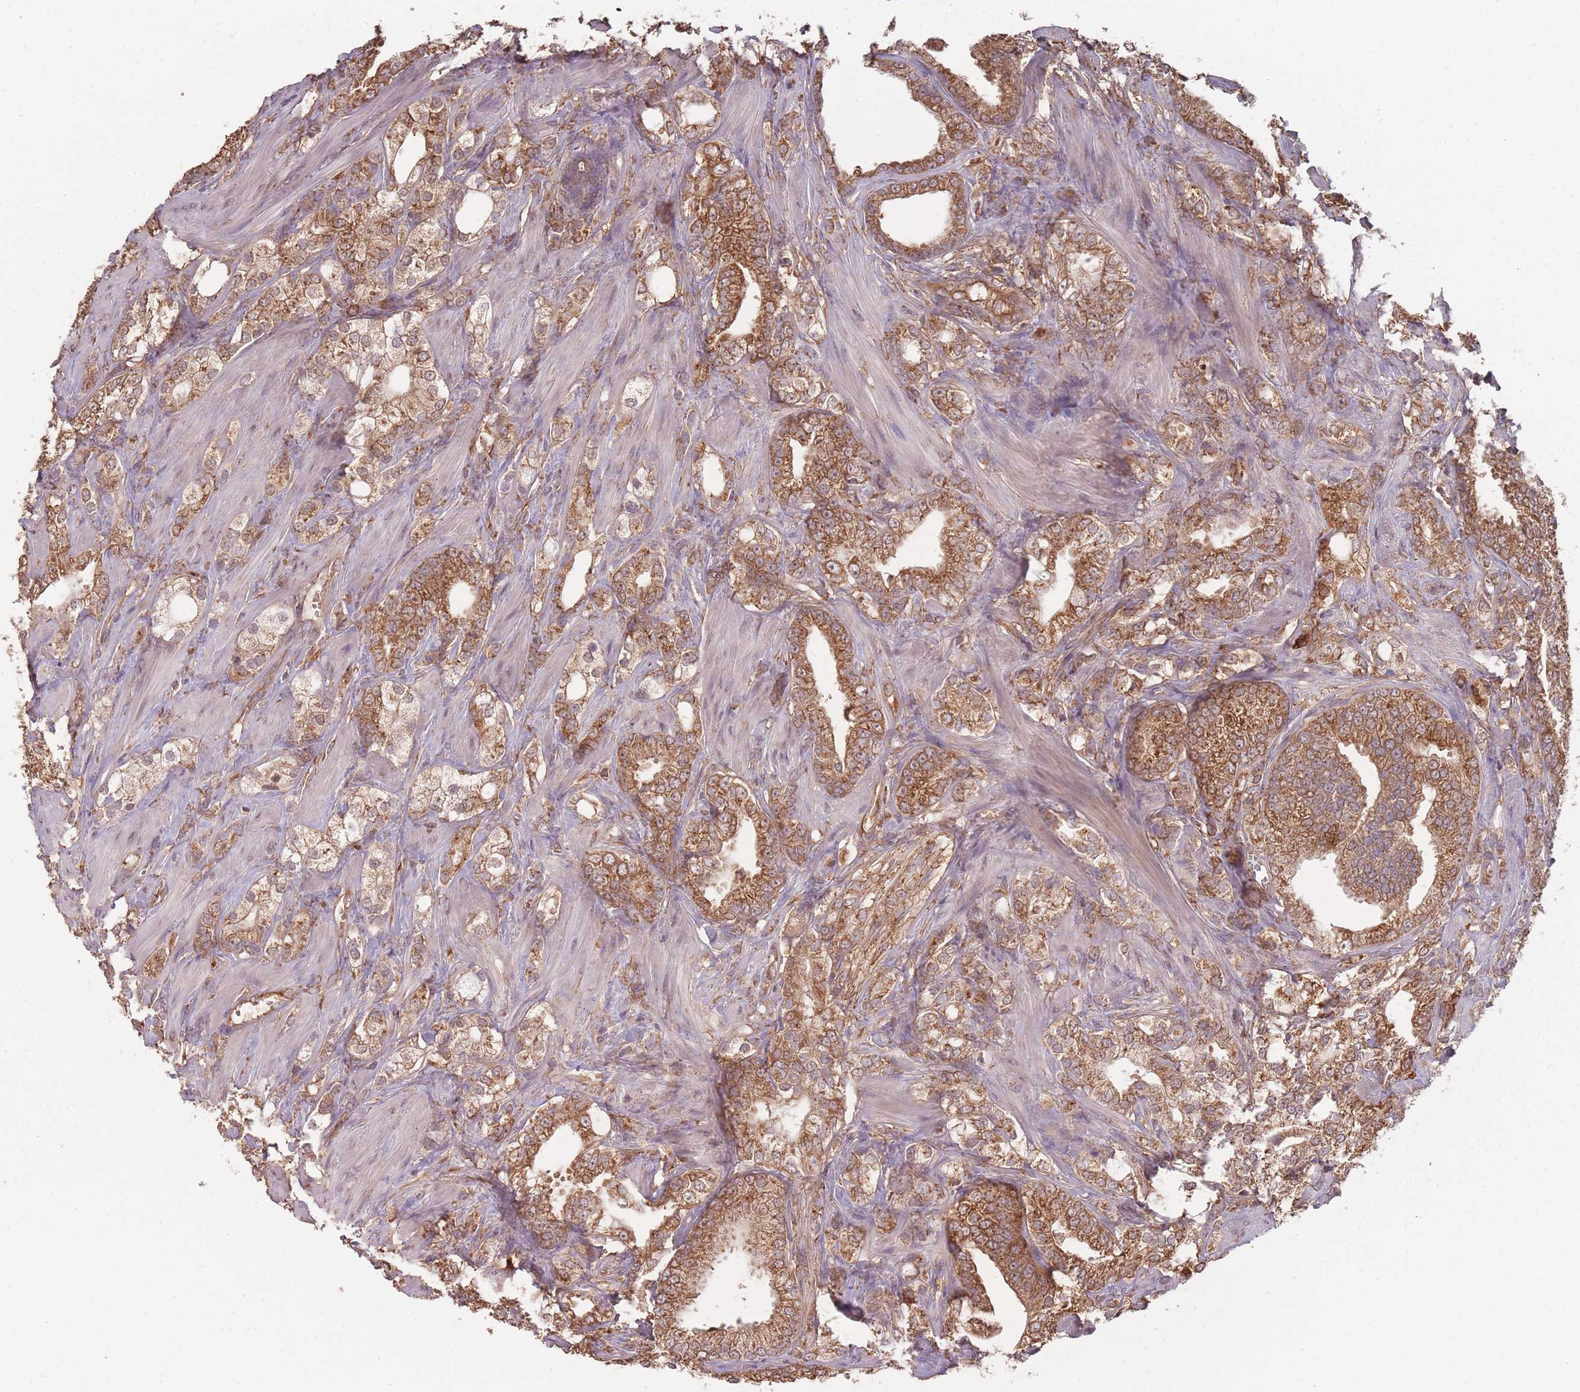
{"staining": {"intensity": "strong", "quantity": ">75%", "location": "cytoplasmic/membranous"}, "tissue": "prostate cancer", "cell_type": "Tumor cells", "image_type": "cancer", "snomed": [{"axis": "morphology", "description": "Adenocarcinoma, High grade"}, {"axis": "topography", "description": "Prostate"}], "caption": "Protein analysis of prostate cancer (adenocarcinoma (high-grade)) tissue demonstrates strong cytoplasmic/membranous expression in approximately >75% of tumor cells. The staining was performed using DAB, with brown indicating positive protein expression. Nuclei are stained blue with hematoxylin.", "gene": "SANBR", "patient": {"sex": "male", "age": 50}}